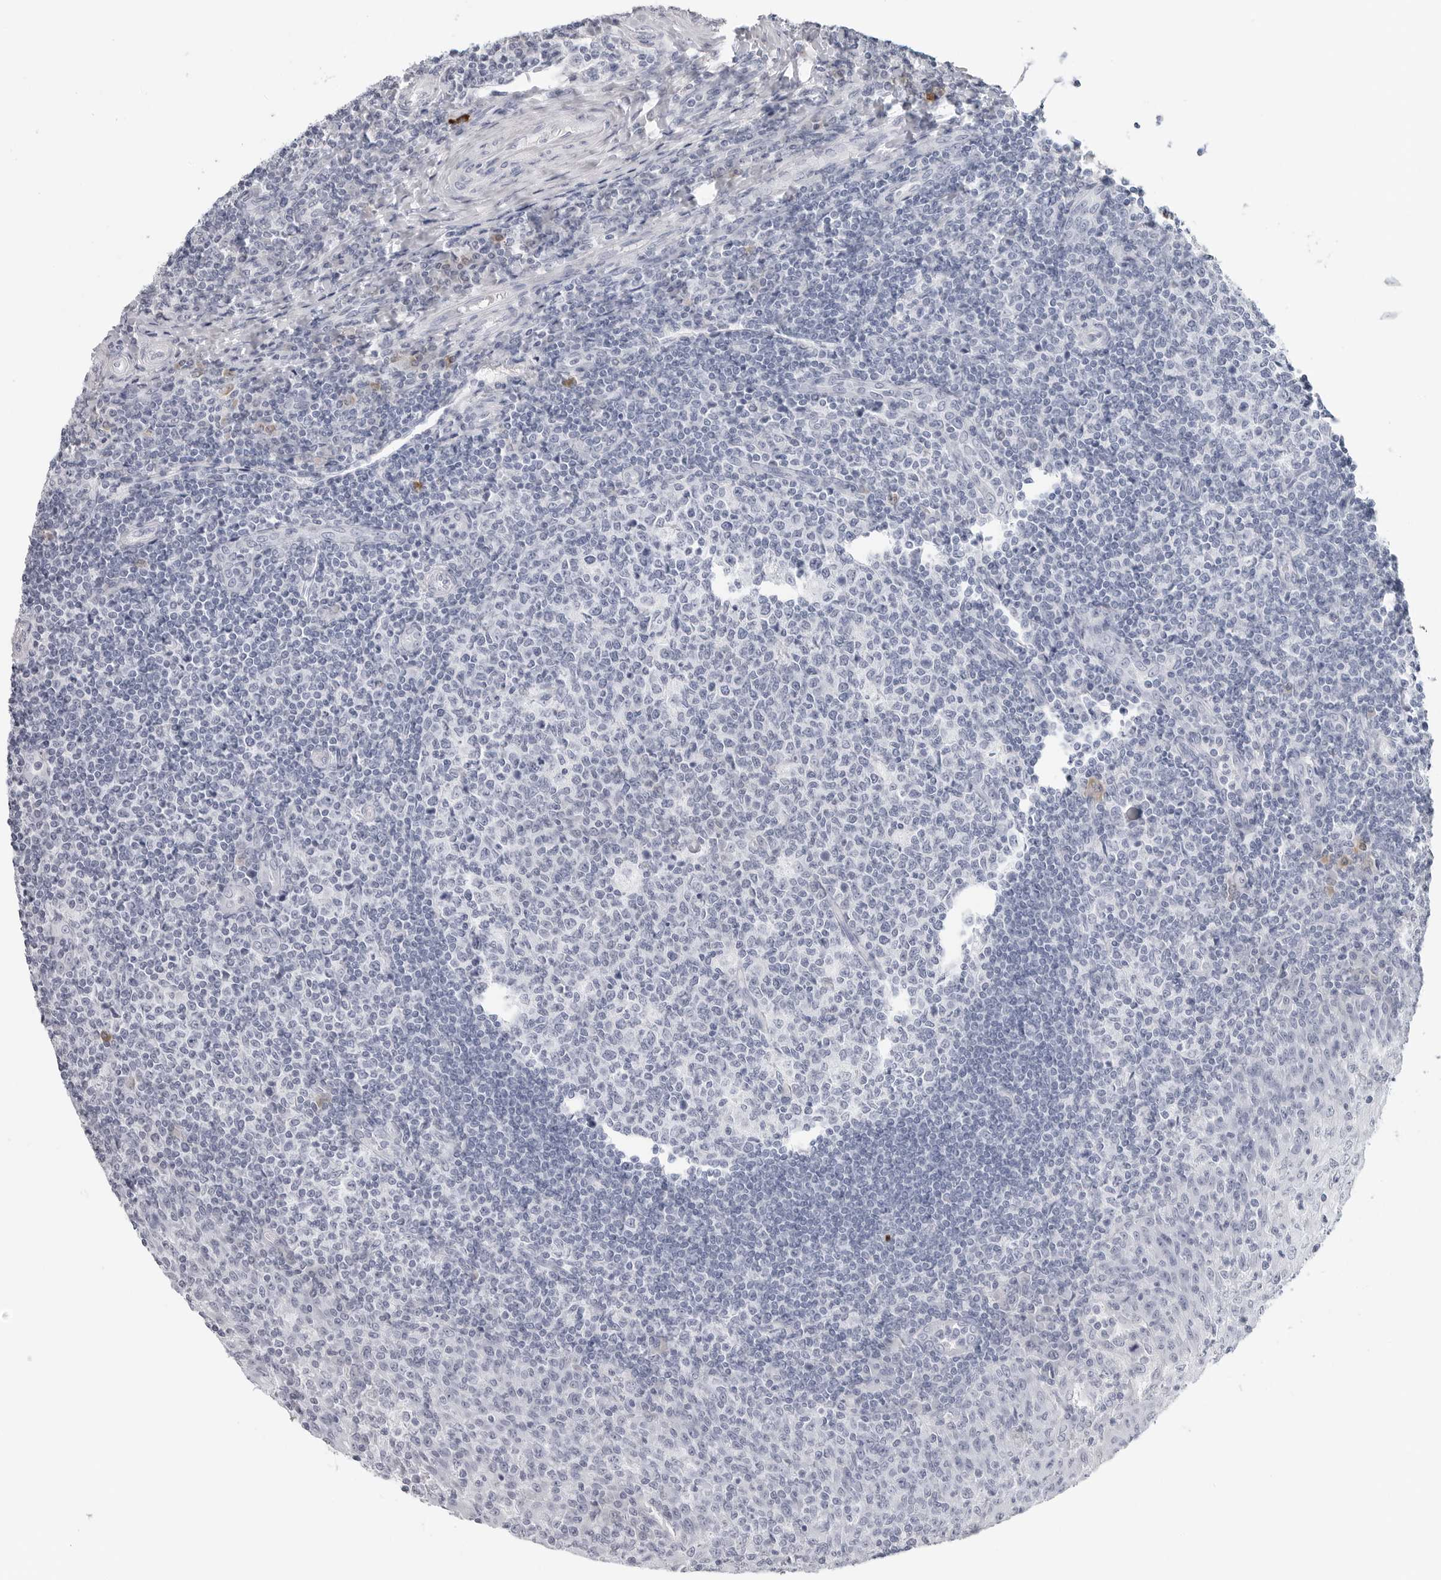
{"staining": {"intensity": "moderate", "quantity": "<25%", "location": "cytoplasmic/membranous"}, "tissue": "tonsil", "cell_type": "Germinal center cells", "image_type": "normal", "snomed": [{"axis": "morphology", "description": "Normal tissue, NOS"}, {"axis": "topography", "description": "Tonsil"}], "caption": "This histopathology image displays immunohistochemistry staining of normal human tonsil, with low moderate cytoplasmic/membranous staining in about <25% of germinal center cells.", "gene": "AMPD1", "patient": {"sex": "female", "age": 19}}